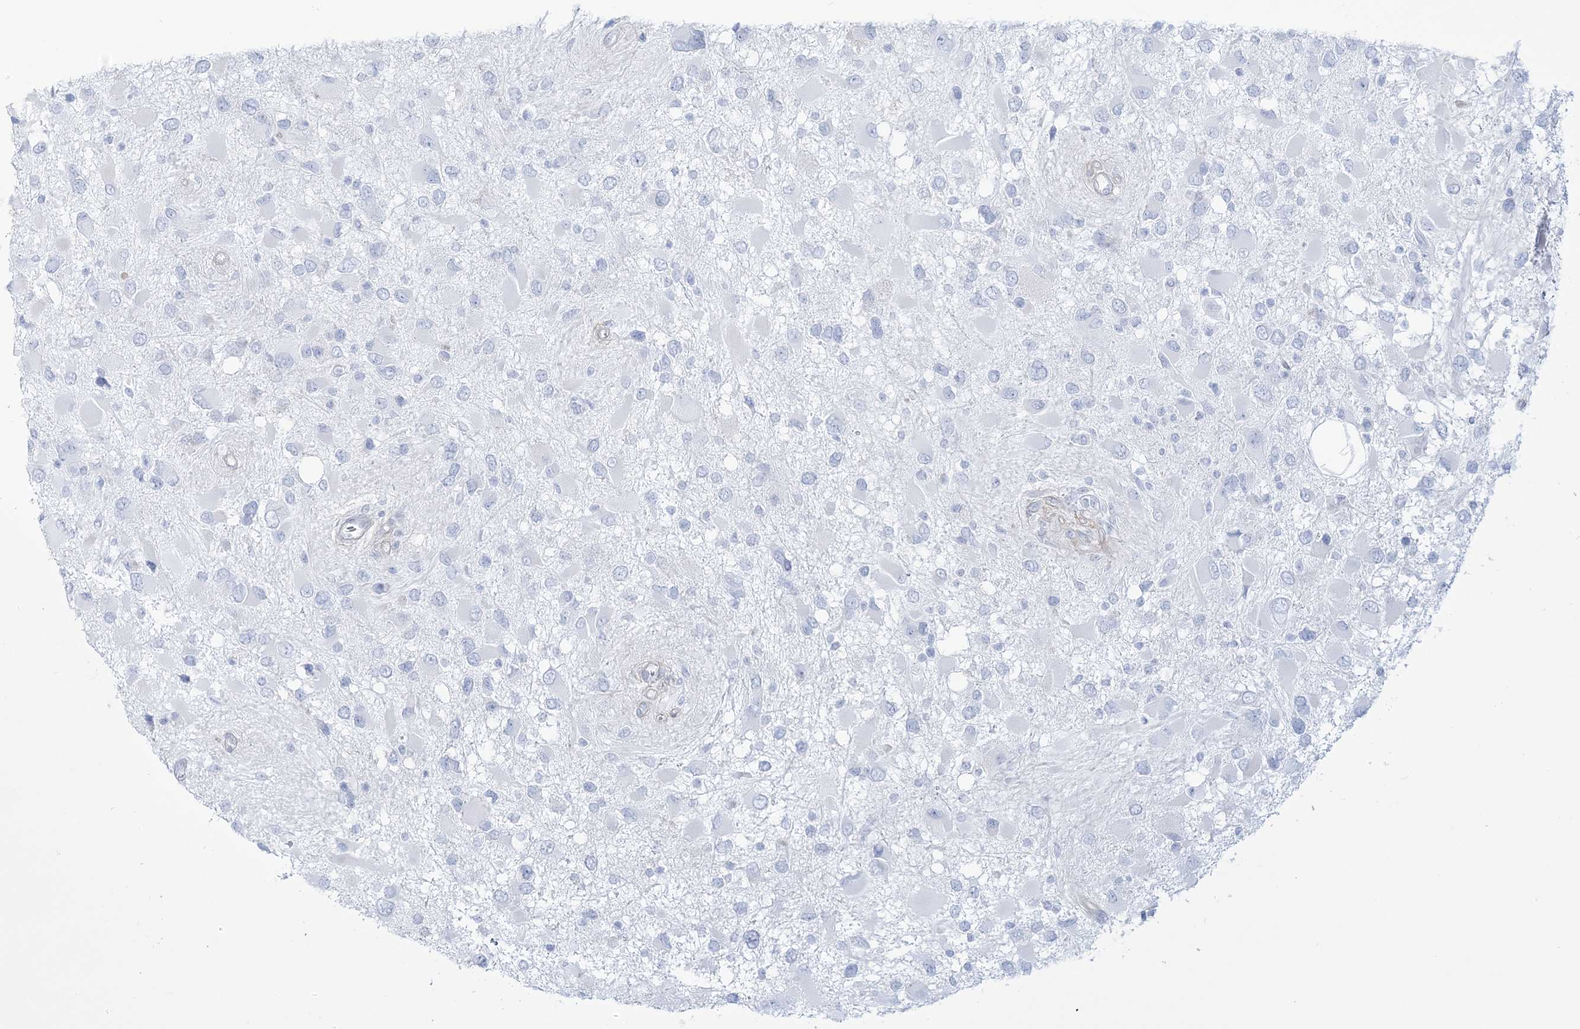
{"staining": {"intensity": "negative", "quantity": "none", "location": "none"}, "tissue": "glioma", "cell_type": "Tumor cells", "image_type": "cancer", "snomed": [{"axis": "morphology", "description": "Glioma, malignant, High grade"}, {"axis": "topography", "description": "Brain"}], "caption": "This is an IHC image of high-grade glioma (malignant). There is no positivity in tumor cells.", "gene": "ADGB", "patient": {"sex": "male", "age": 53}}